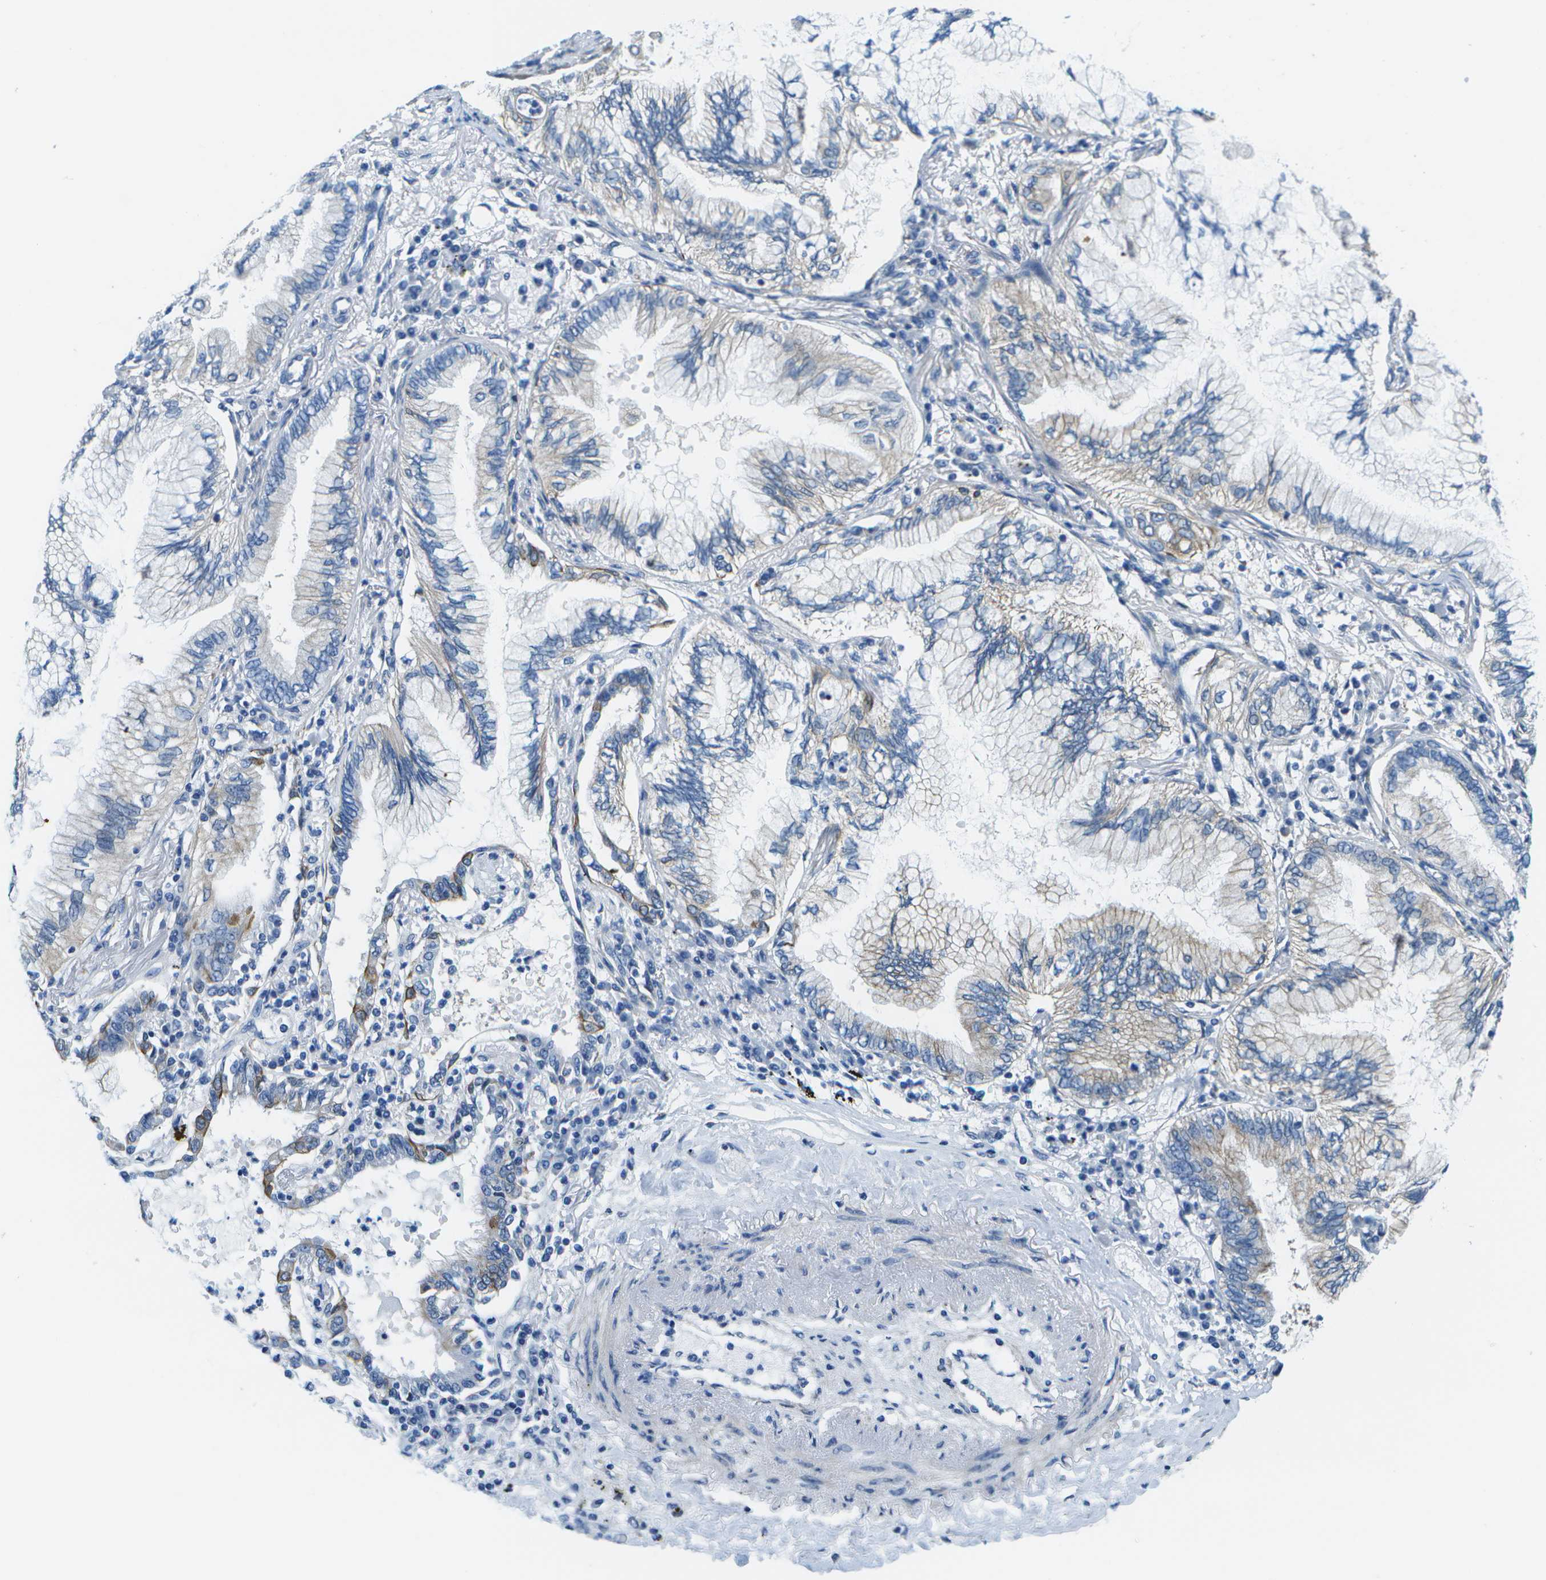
{"staining": {"intensity": "negative", "quantity": "none", "location": "none"}, "tissue": "lung cancer", "cell_type": "Tumor cells", "image_type": "cancer", "snomed": [{"axis": "morphology", "description": "Normal tissue, NOS"}, {"axis": "morphology", "description": "Adenocarcinoma, NOS"}, {"axis": "topography", "description": "Bronchus"}, {"axis": "topography", "description": "Lung"}], "caption": "Protein analysis of lung adenocarcinoma shows no significant expression in tumor cells.", "gene": "P3H1", "patient": {"sex": "female", "age": 70}}